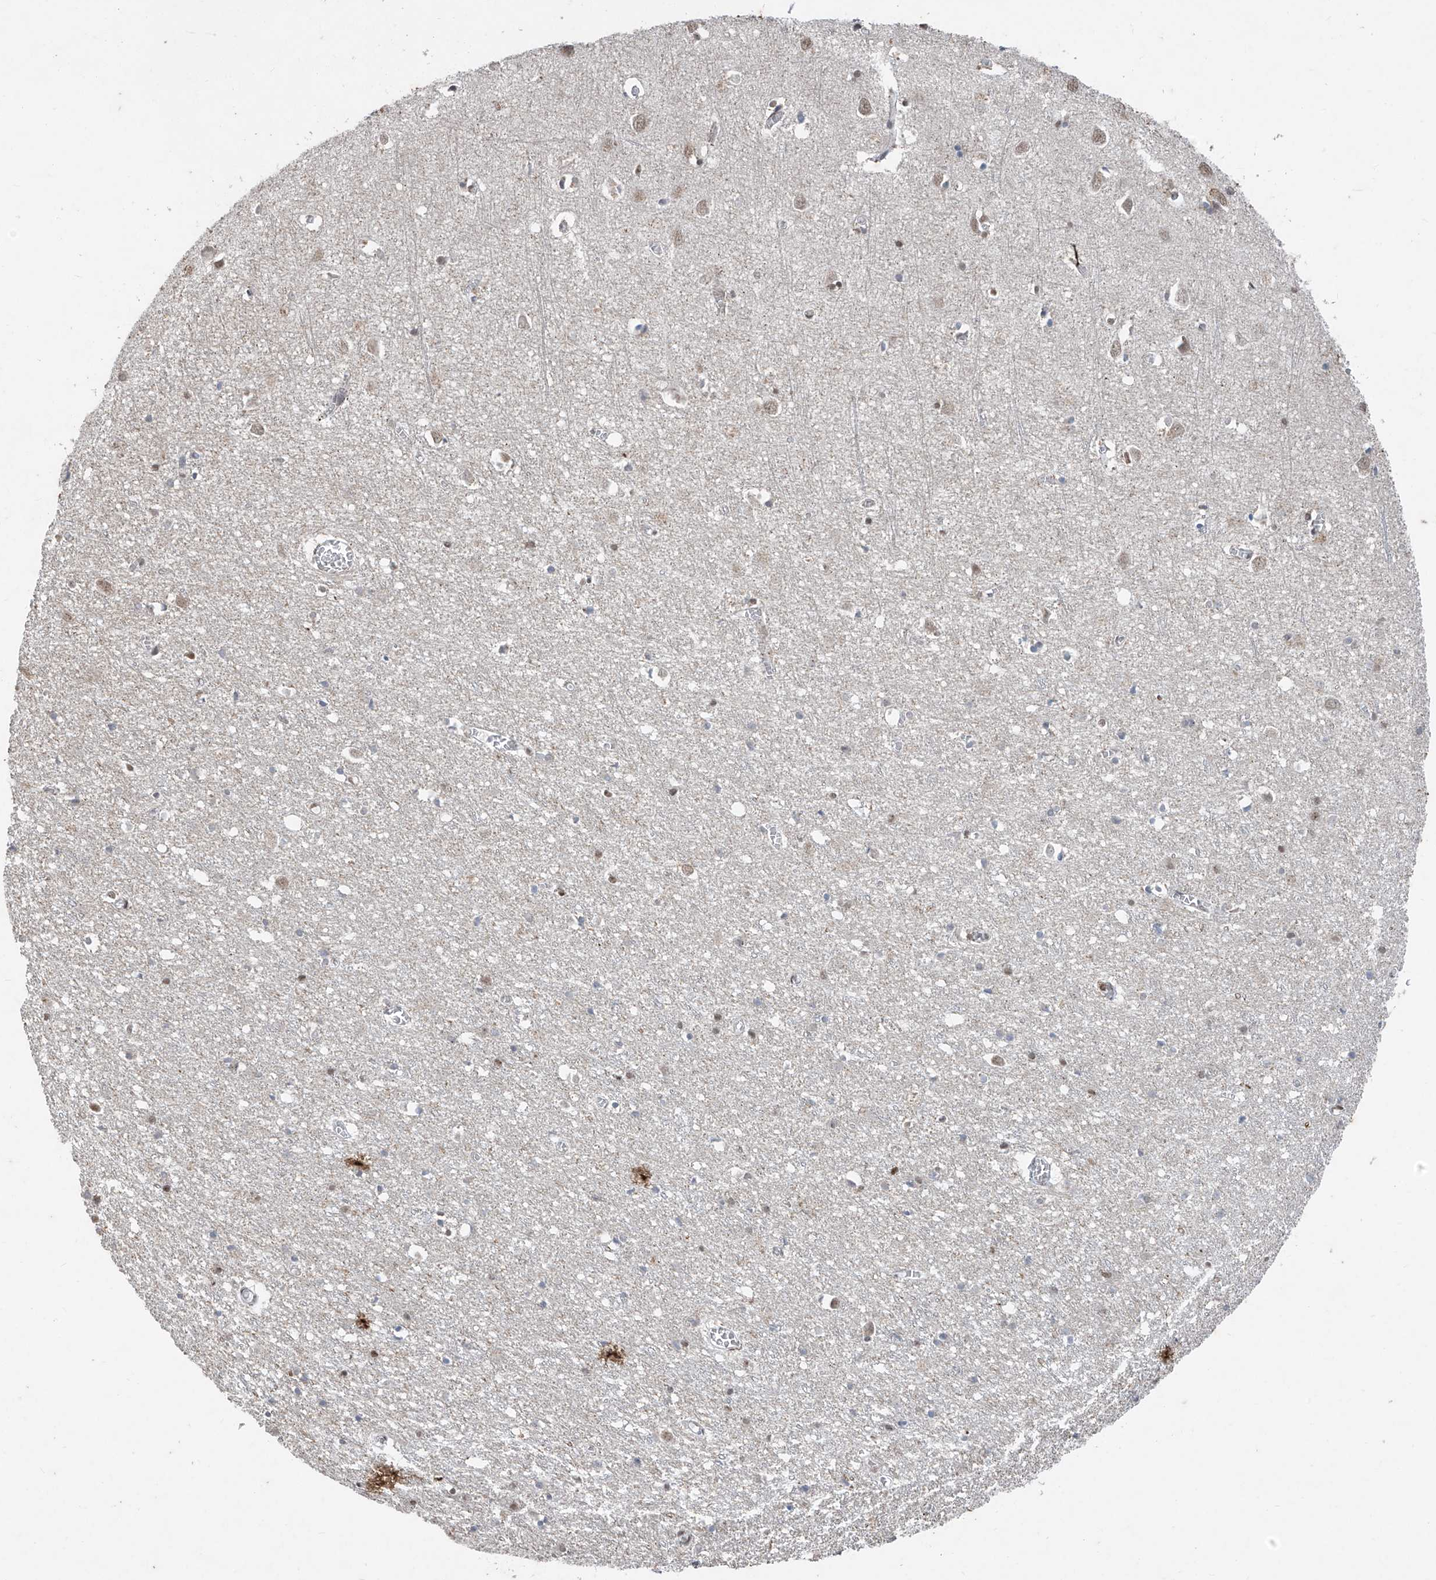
{"staining": {"intensity": "negative", "quantity": "none", "location": "none"}, "tissue": "cerebral cortex", "cell_type": "Endothelial cells", "image_type": "normal", "snomed": [{"axis": "morphology", "description": "Normal tissue, NOS"}, {"axis": "topography", "description": "Cerebral cortex"}], "caption": "Cerebral cortex stained for a protein using immunohistochemistry exhibits no staining endothelial cells.", "gene": "TFEC", "patient": {"sex": "female", "age": 64}}